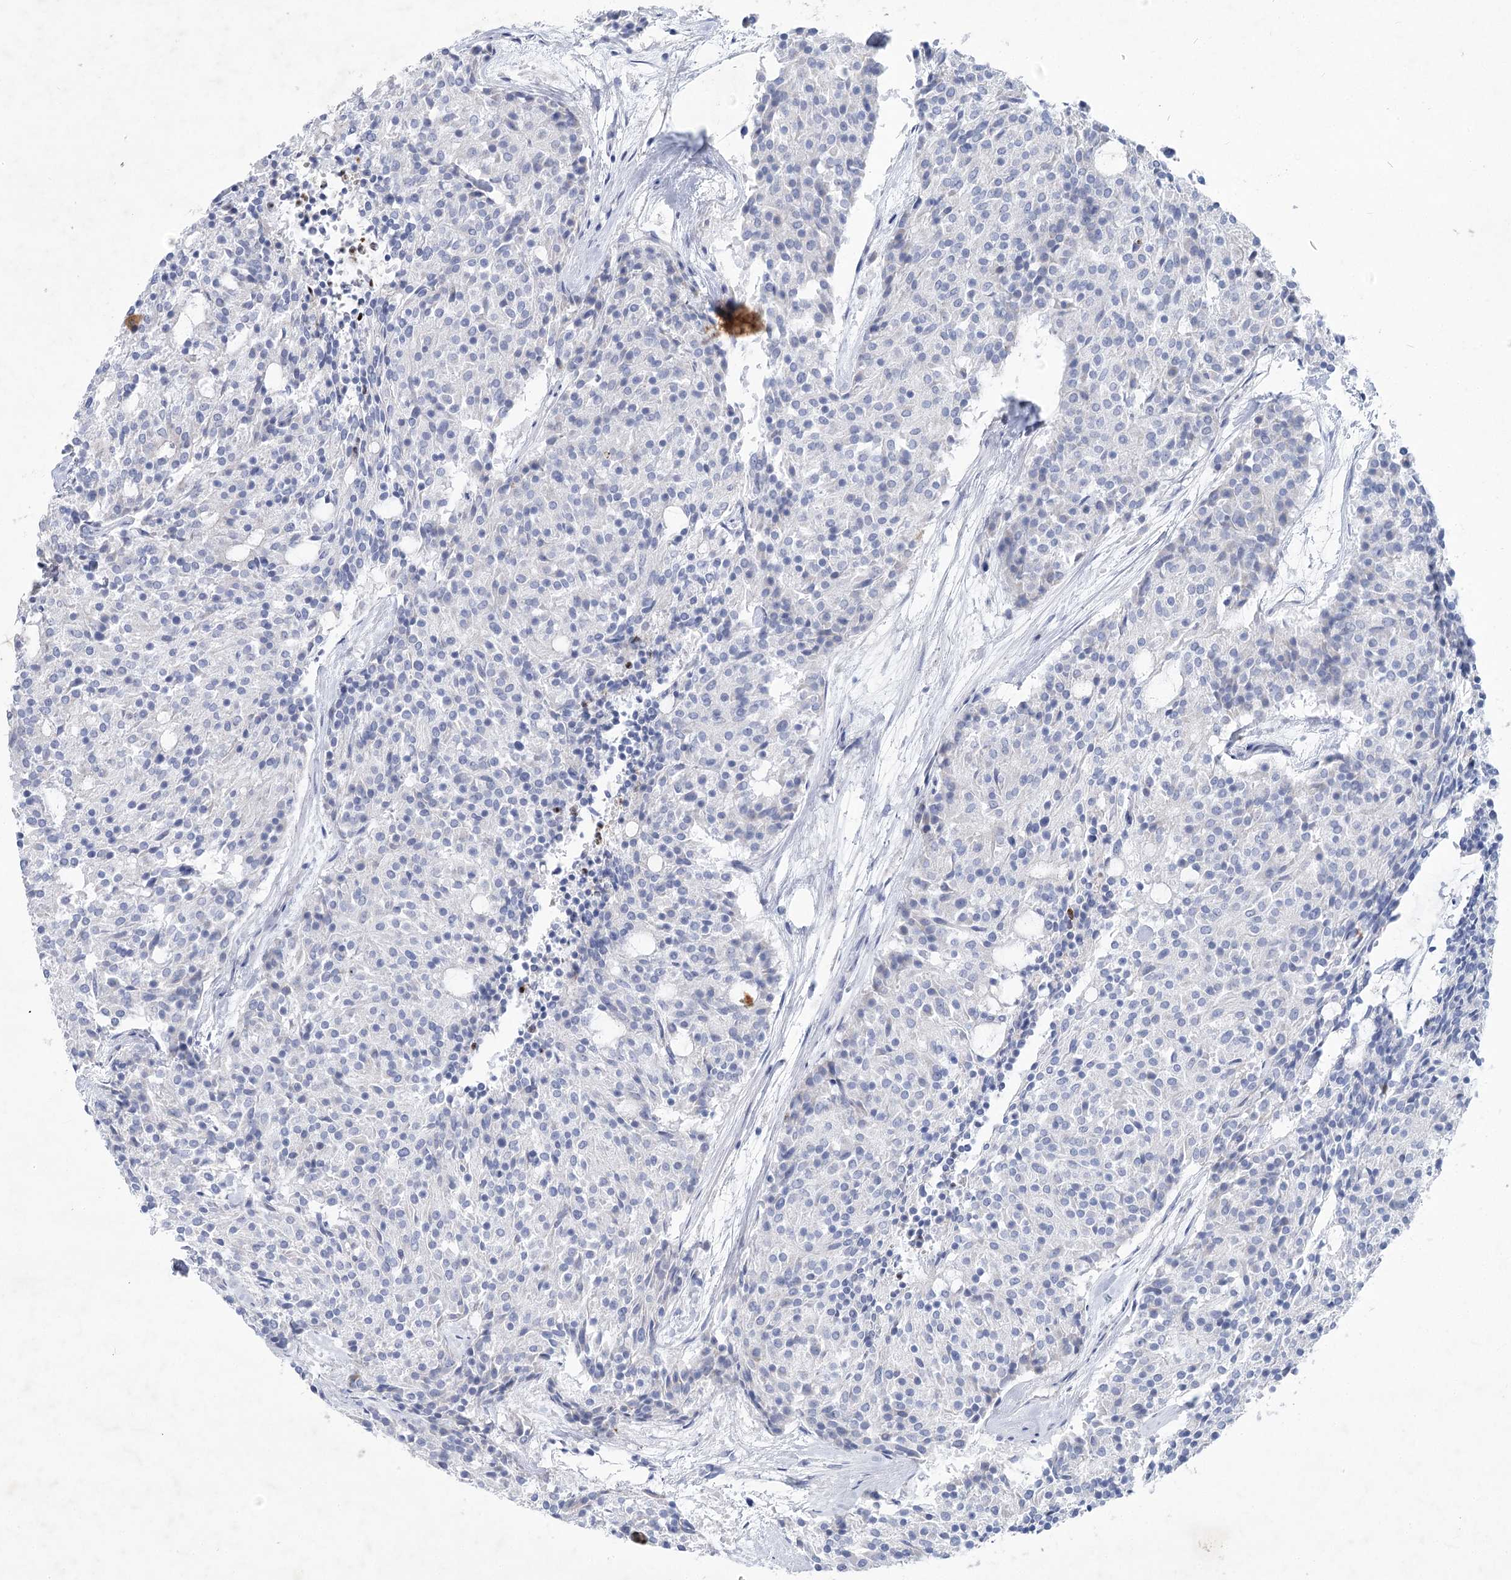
{"staining": {"intensity": "negative", "quantity": "none", "location": "none"}, "tissue": "carcinoid", "cell_type": "Tumor cells", "image_type": "cancer", "snomed": [{"axis": "morphology", "description": "Carcinoid, malignant, NOS"}, {"axis": "topography", "description": "Pancreas"}], "caption": "IHC photomicrograph of human carcinoid (malignant) stained for a protein (brown), which demonstrates no expression in tumor cells.", "gene": "WDR74", "patient": {"sex": "female", "age": 54}}